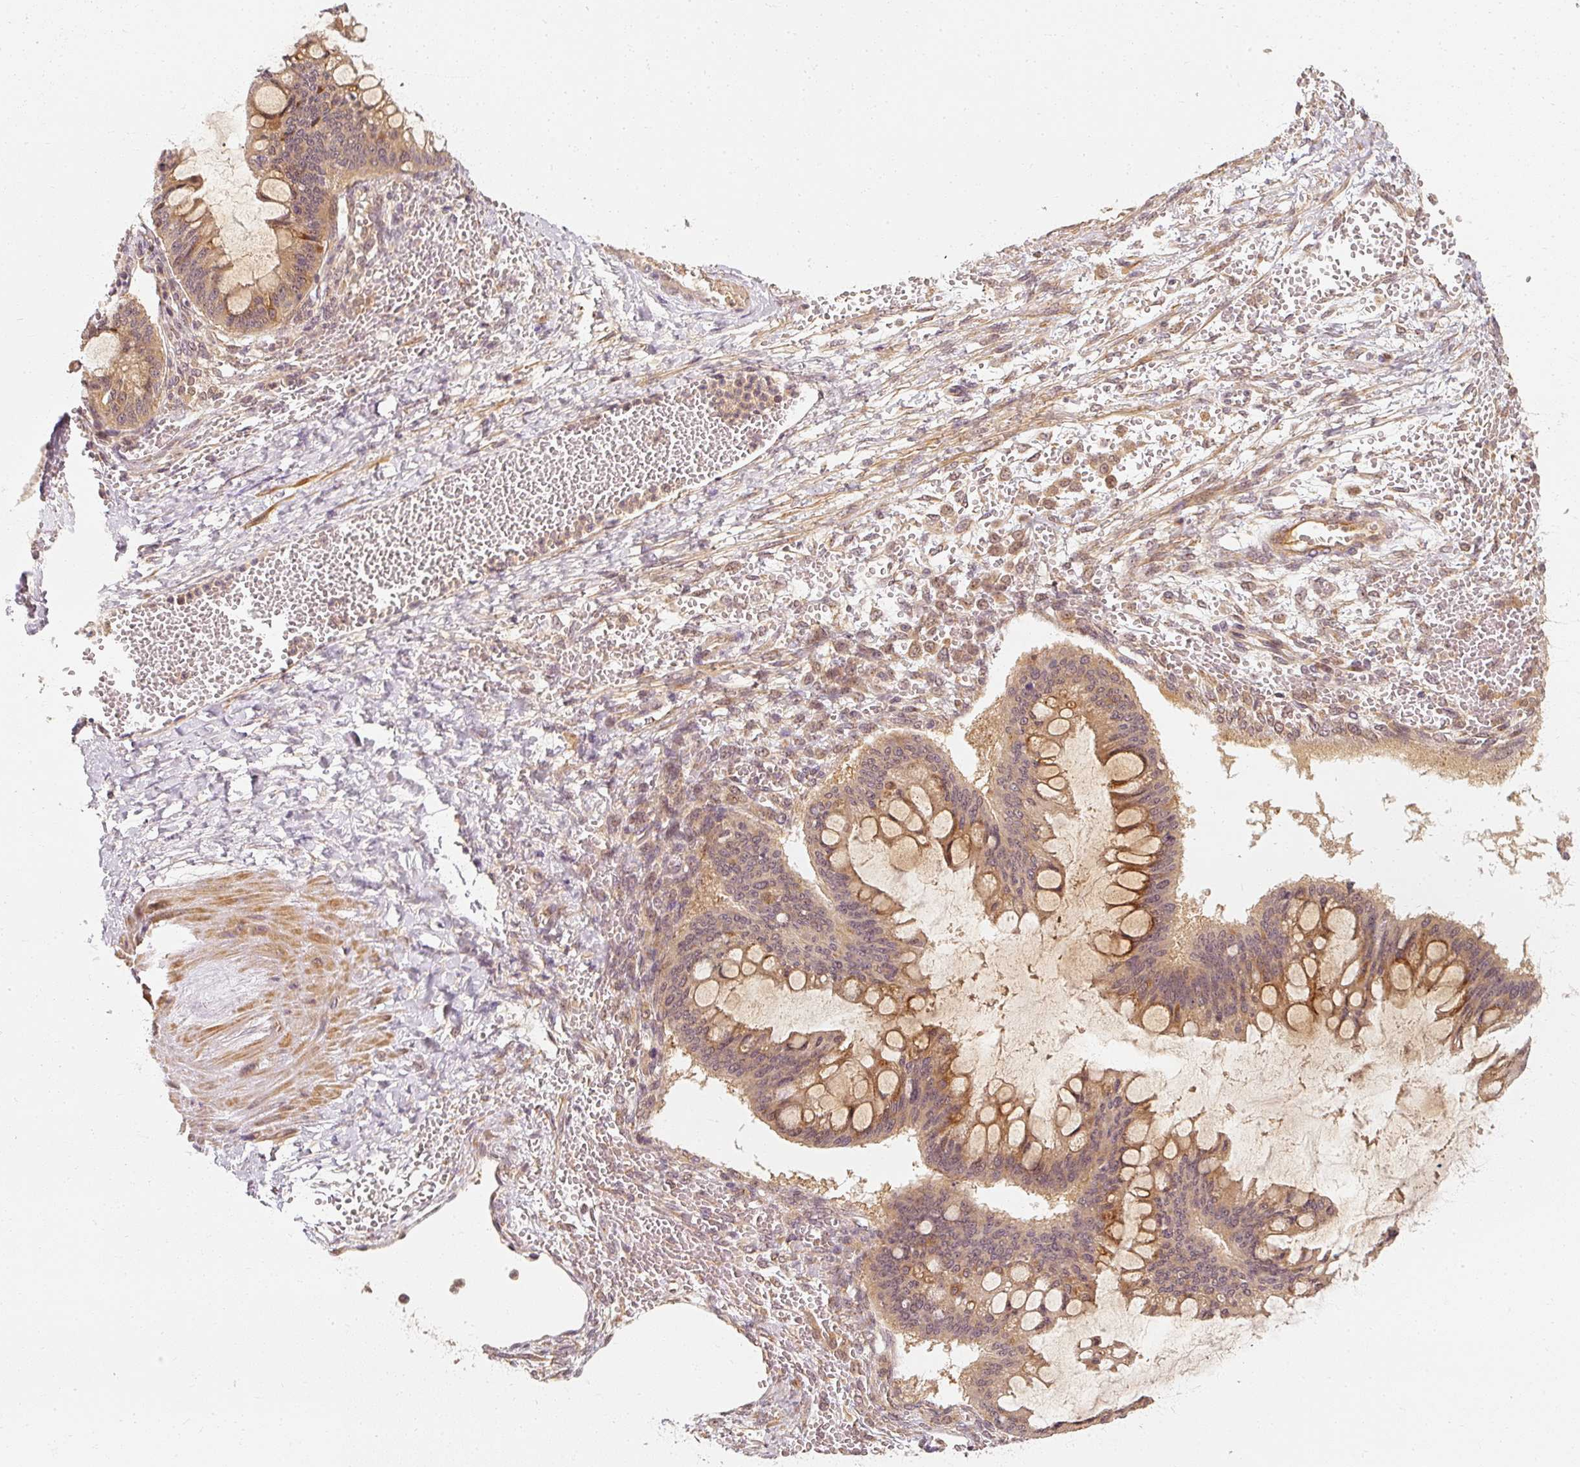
{"staining": {"intensity": "moderate", "quantity": "<25%", "location": "cytoplasmic/membranous"}, "tissue": "ovarian cancer", "cell_type": "Tumor cells", "image_type": "cancer", "snomed": [{"axis": "morphology", "description": "Cystadenocarcinoma, mucinous, NOS"}, {"axis": "topography", "description": "Ovary"}], "caption": "Brown immunohistochemical staining in ovarian cancer (mucinous cystadenocarcinoma) shows moderate cytoplasmic/membranous positivity in approximately <25% of tumor cells.", "gene": "EEF1A2", "patient": {"sex": "female", "age": 73}}